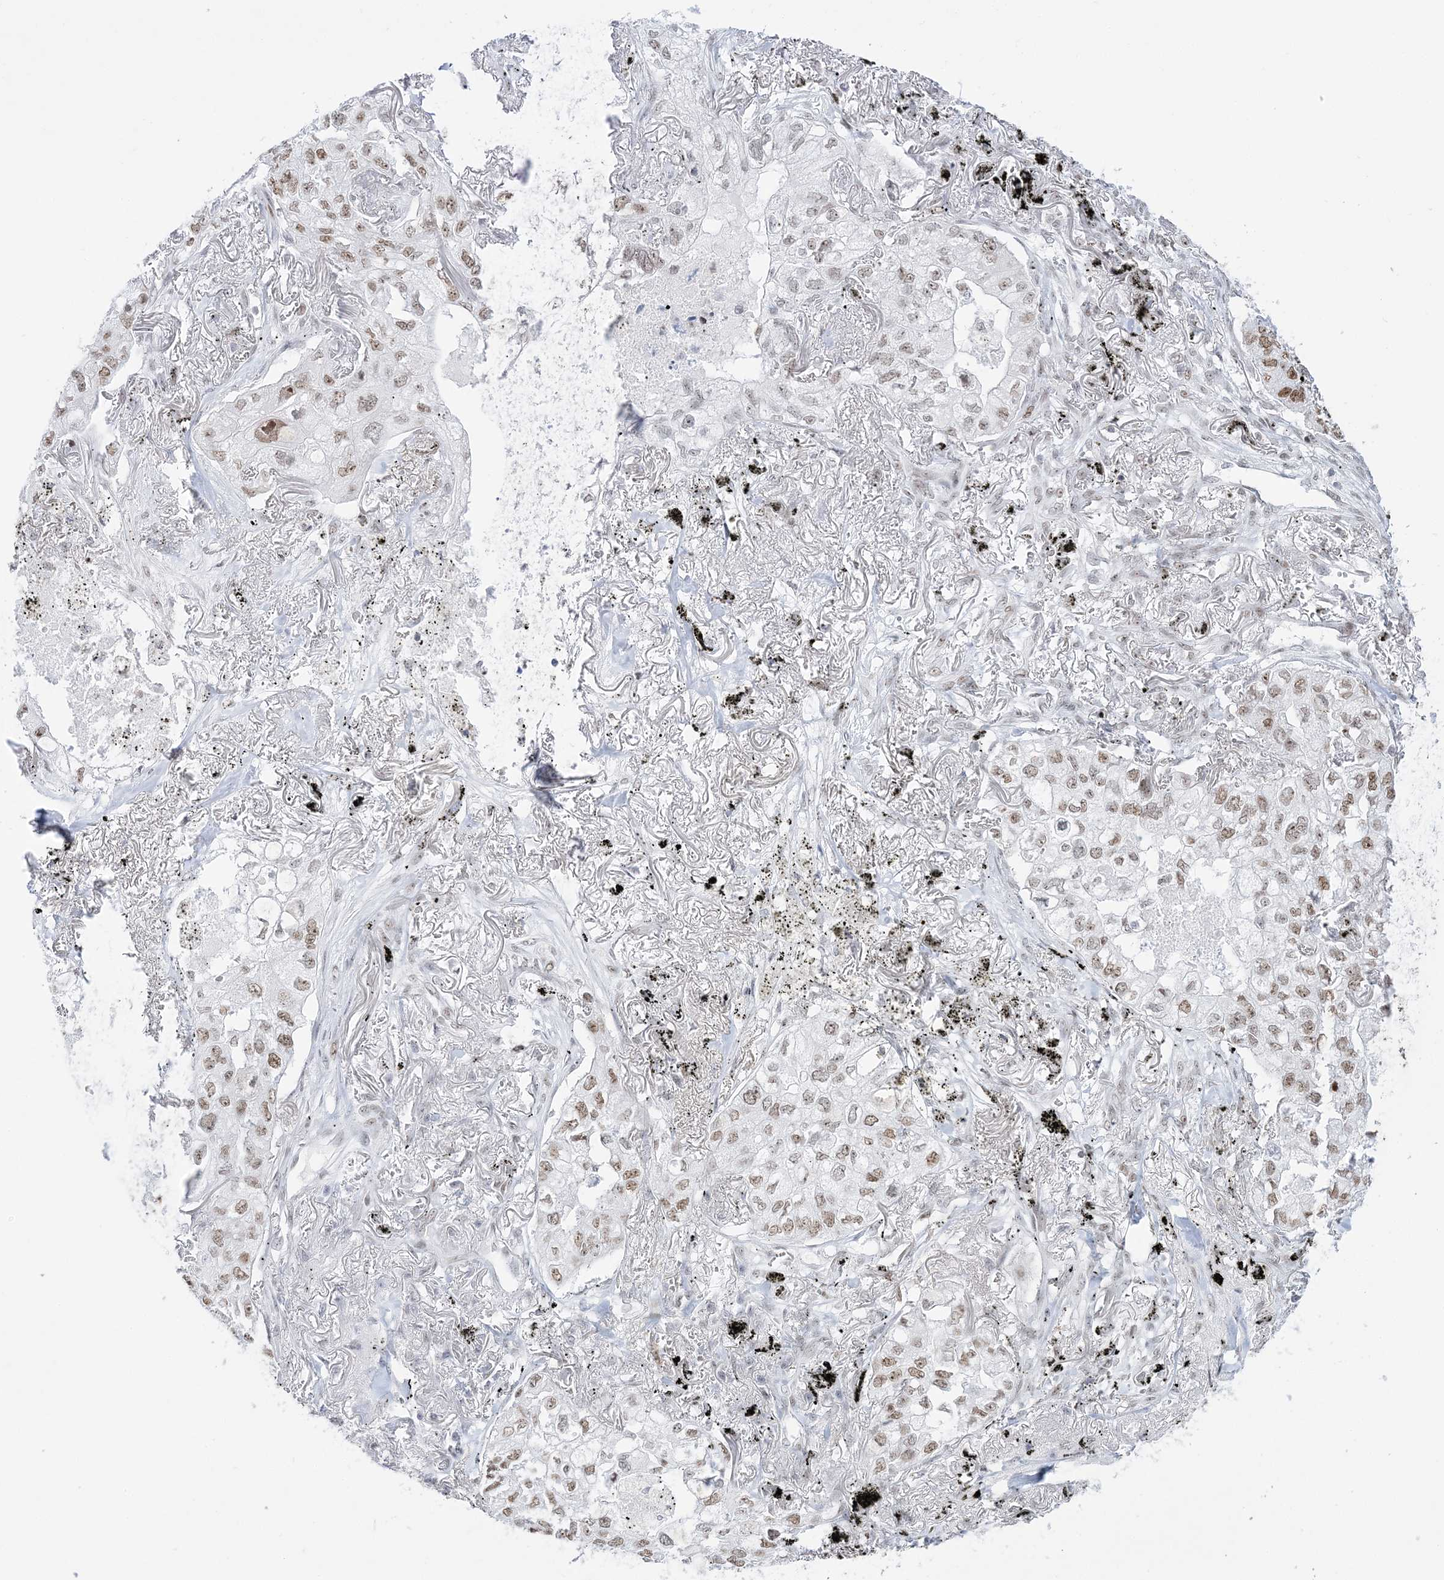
{"staining": {"intensity": "moderate", "quantity": ">75%", "location": "nuclear"}, "tissue": "lung cancer", "cell_type": "Tumor cells", "image_type": "cancer", "snomed": [{"axis": "morphology", "description": "Adenocarcinoma, NOS"}, {"axis": "topography", "description": "Lung"}], "caption": "Immunohistochemistry staining of lung cancer, which reveals medium levels of moderate nuclear expression in approximately >75% of tumor cells indicating moderate nuclear protein positivity. The staining was performed using DAB (3,3'-diaminobenzidine) (brown) for protein detection and nuclei were counterstained in hematoxylin (blue).", "gene": "DDX21", "patient": {"sex": "male", "age": 65}}